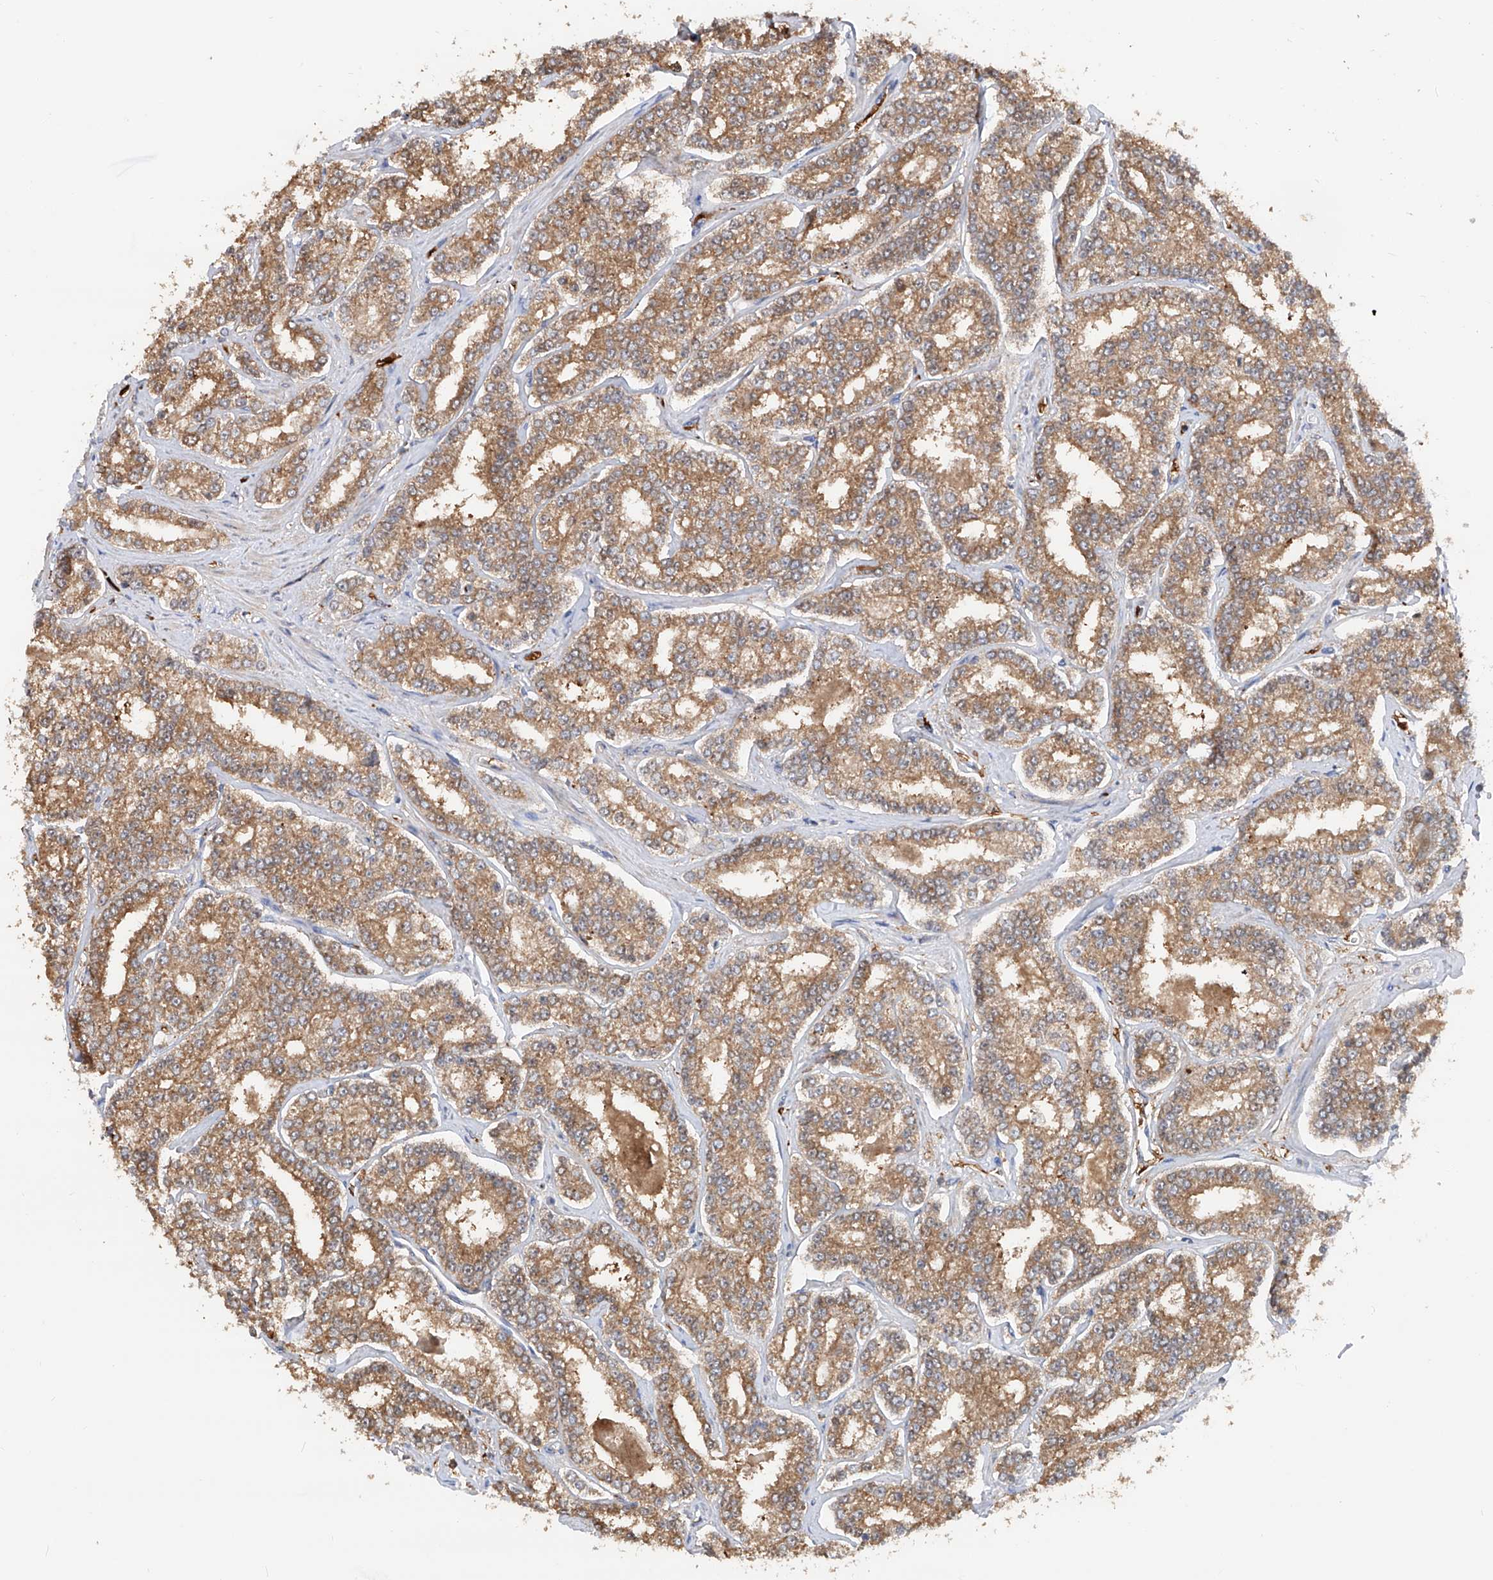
{"staining": {"intensity": "moderate", "quantity": ">75%", "location": "cytoplasmic/membranous"}, "tissue": "prostate cancer", "cell_type": "Tumor cells", "image_type": "cancer", "snomed": [{"axis": "morphology", "description": "Normal tissue, NOS"}, {"axis": "morphology", "description": "Adenocarcinoma, High grade"}, {"axis": "topography", "description": "Prostate"}], "caption": "Prostate high-grade adenocarcinoma tissue demonstrates moderate cytoplasmic/membranous positivity in about >75% of tumor cells (IHC, brightfield microscopy, high magnification).", "gene": "EDN1", "patient": {"sex": "male", "age": 83}}